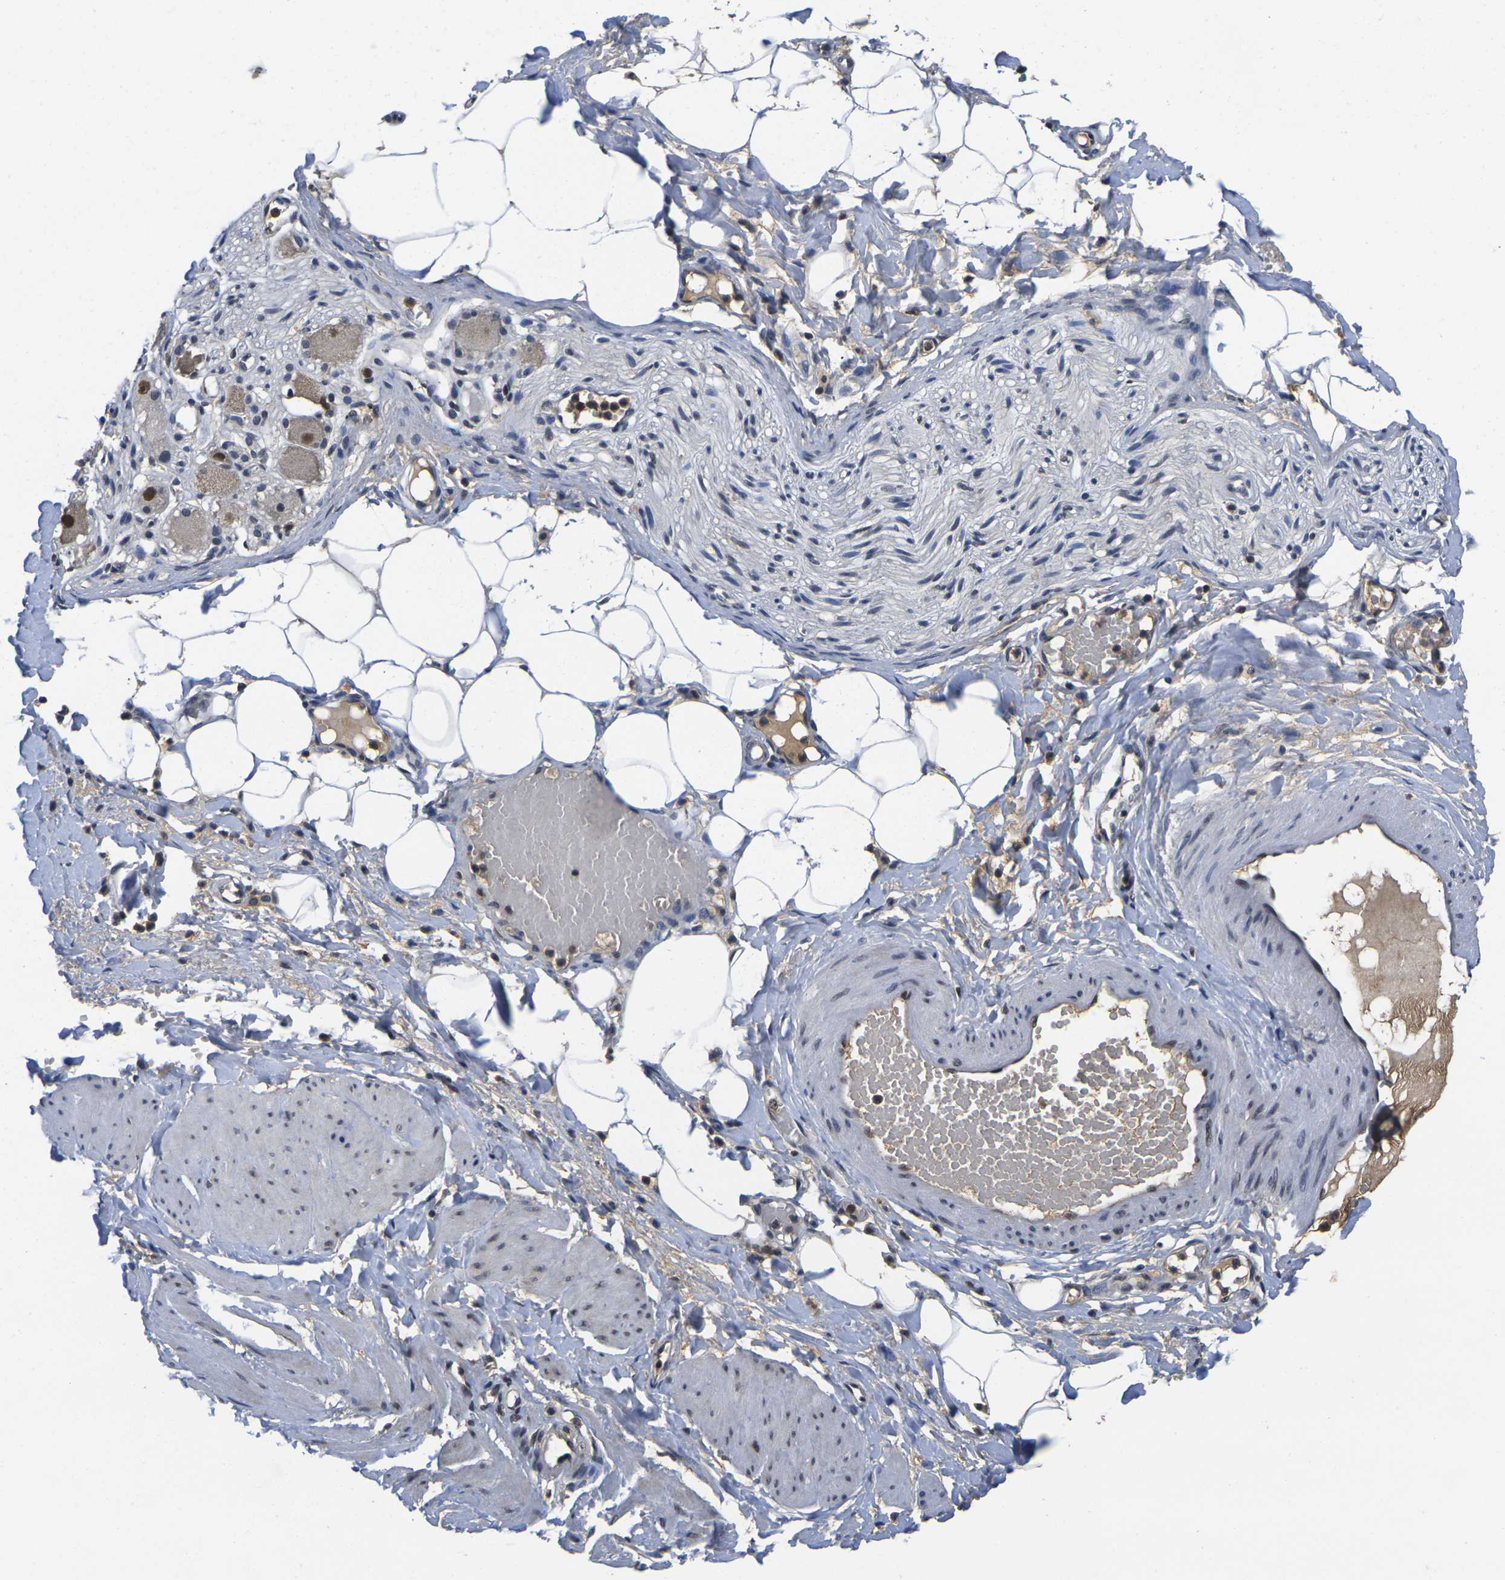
{"staining": {"intensity": "weak", "quantity": "25%-75%", "location": "cytoplasmic/membranous"}, "tissue": "adipose tissue", "cell_type": "Adipocytes", "image_type": "normal", "snomed": [{"axis": "morphology", "description": "Normal tissue, NOS"}, {"axis": "topography", "description": "Soft tissue"}, {"axis": "topography", "description": "Vascular tissue"}], "caption": "DAB (3,3'-diaminobenzidine) immunohistochemical staining of unremarkable human adipose tissue demonstrates weak cytoplasmic/membranous protein positivity in approximately 25%-75% of adipocytes.", "gene": "GTF2E1", "patient": {"sex": "female", "age": 35}}